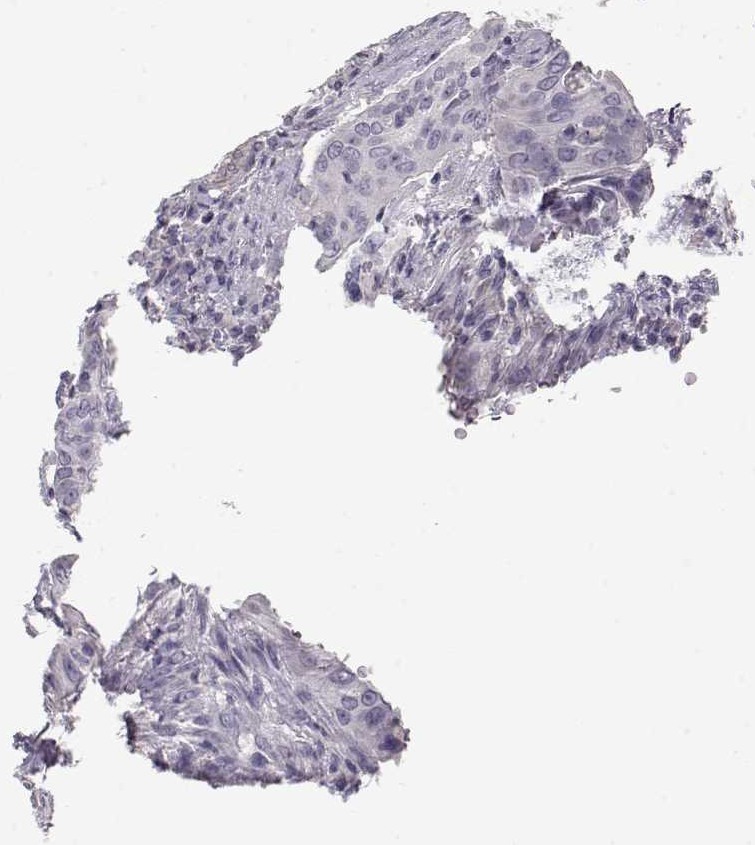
{"staining": {"intensity": "negative", "quantity": "none", "location": "none"}, "tissue": "urothelial cancer", "cell_type": "Tumor cells", "image_type": "cancer", "snomed": [{"axis": "morphology", "description": "Urothelial carcinoma, High grade"}, {"axis": "topography", "description": "Urinary bladder"}], "caption": "The histopathology image shows no staining of tumor cells in urothelial cancer.", "gene": "SLC18A1", "patient": {"sex": "male", "age": 82}}